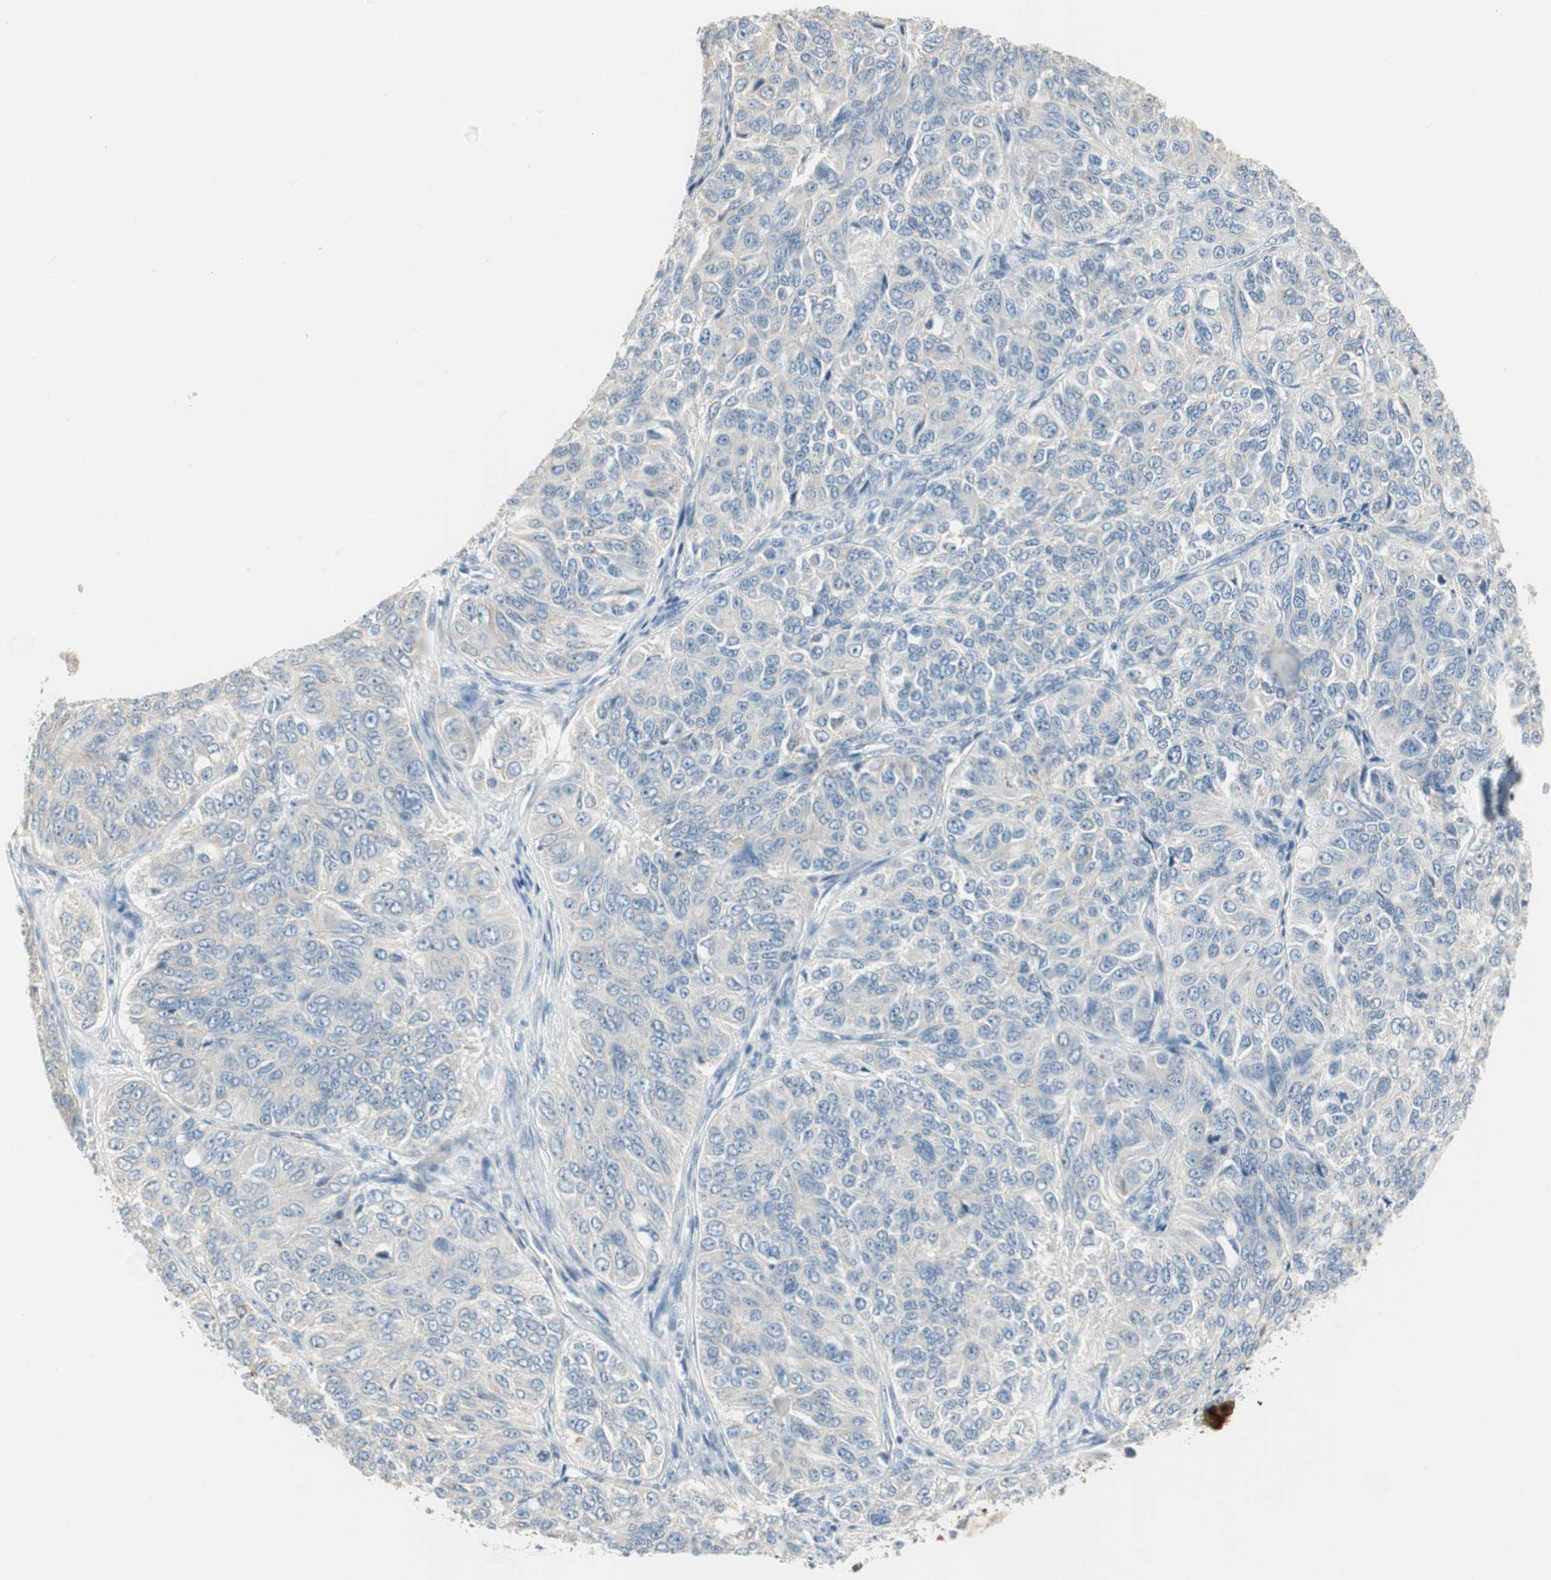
{"staining": {"intensity": "negative", "quantity": "none", "location": "none"}, "tissue": "ovarian cancer", "cell_type": "Tumor cells", "image_type": "cancer", "snomed": [{"axis": "morphology", "description": "Carcinoma, endometroid"}, {"axis": "topography", "description": "Ovary"}], "caption": "DAB immunohistochemical staining of ovarian endometroid carcinoma reveals no significant staining in tumor cells.", "gene": "SPINK4", "patient": {"sex": "female", "age": 51}}